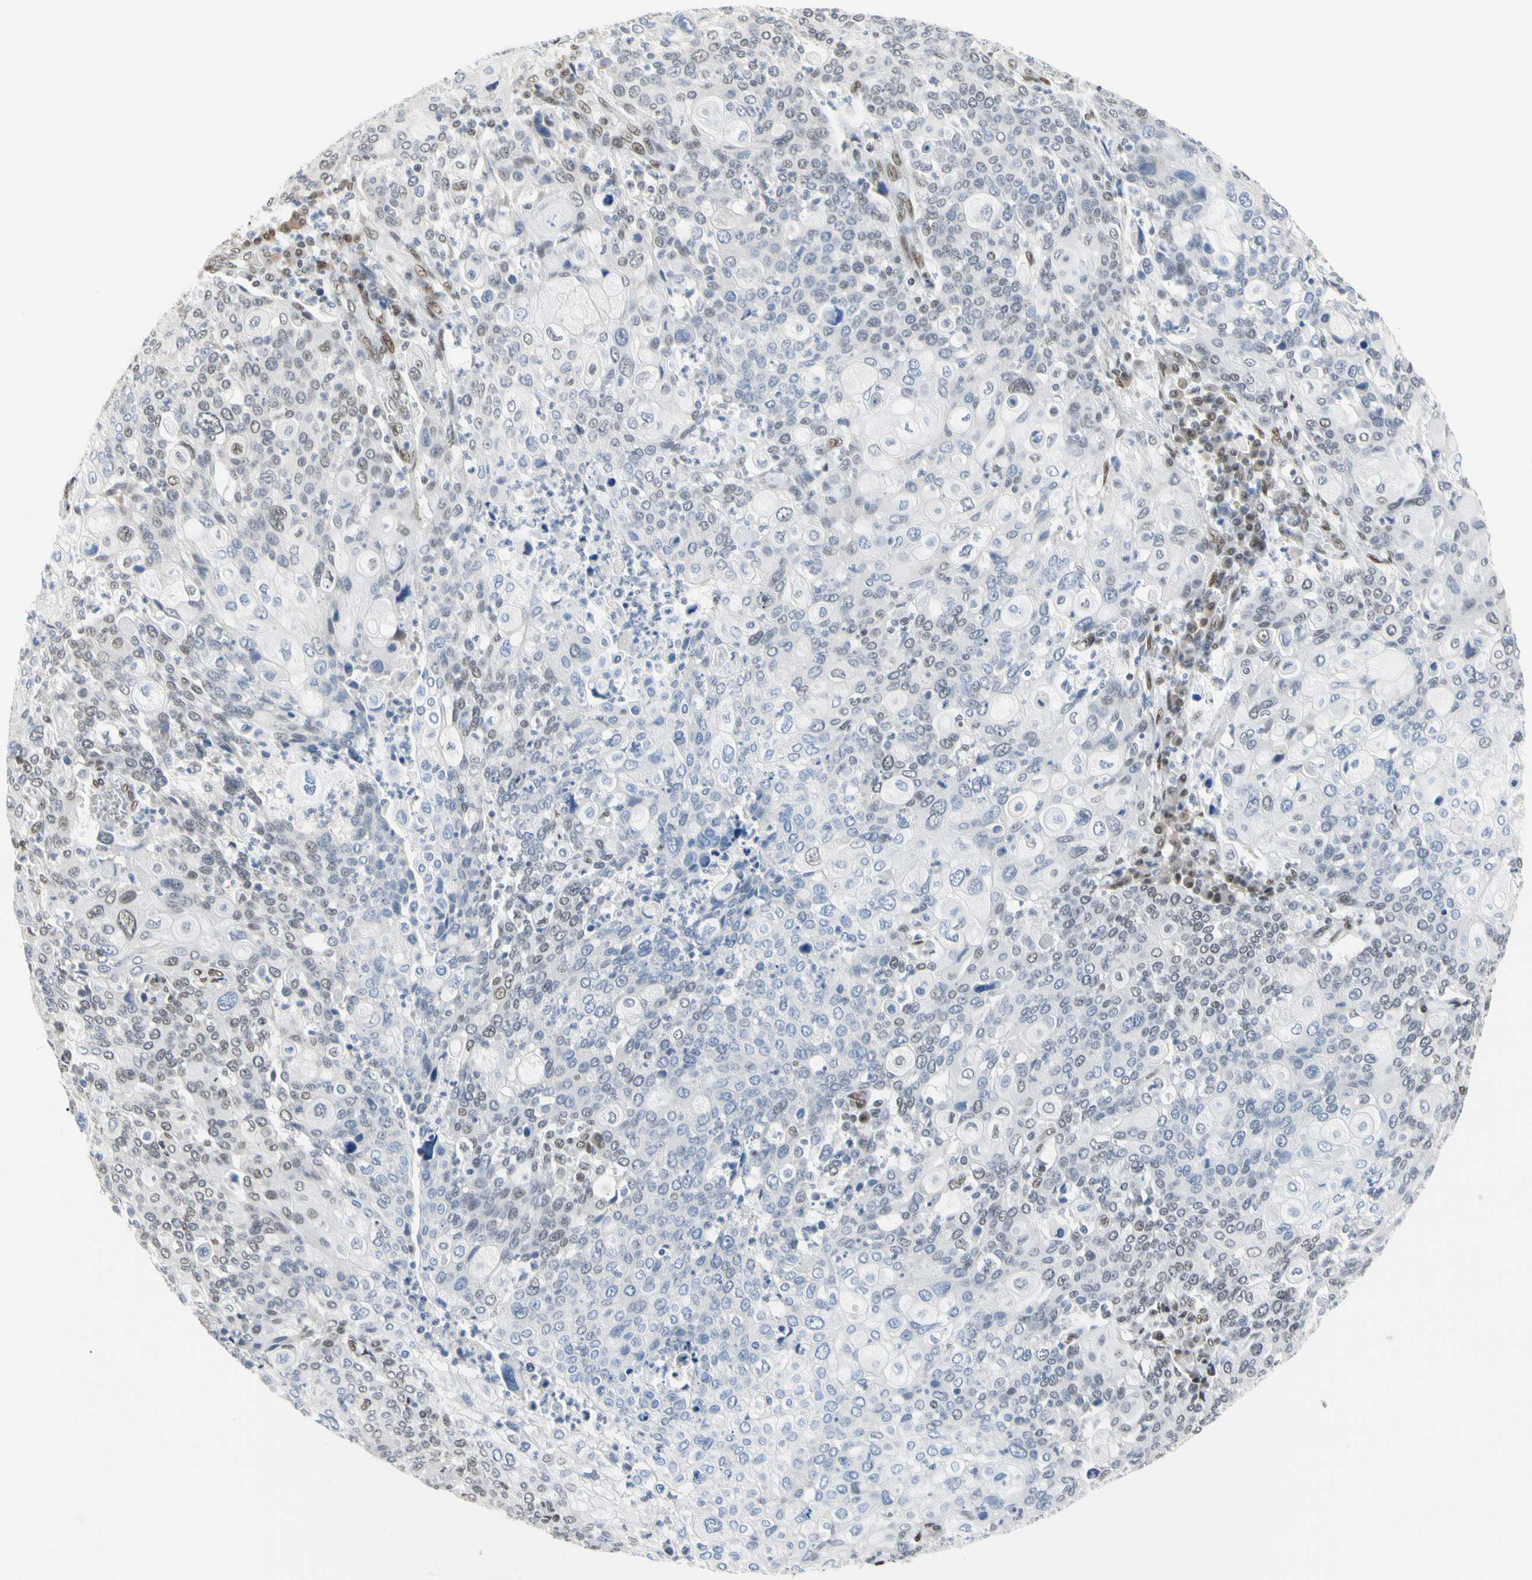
{"staining": {"intensity": "weak", "quantity": "<25%", "location": "nuclear"}, "tissue": "cervical cancer", "cell_type": "Tumor cells", "image_type": "cancer", "snomed": [{"axis": "morphology", "description": "Squamous cell carcinoma, NOS"}, {"axis": "topography", "description": "Cervix"}], "caption": "DAB (3,3'-diaminobenzidine) immunohistochemical staining of human cervical squamous cell carcinoma shows no significant expression in tumor cells.", "gene": "FAM98B", "patient": {"sex": "female", "age": 40}}